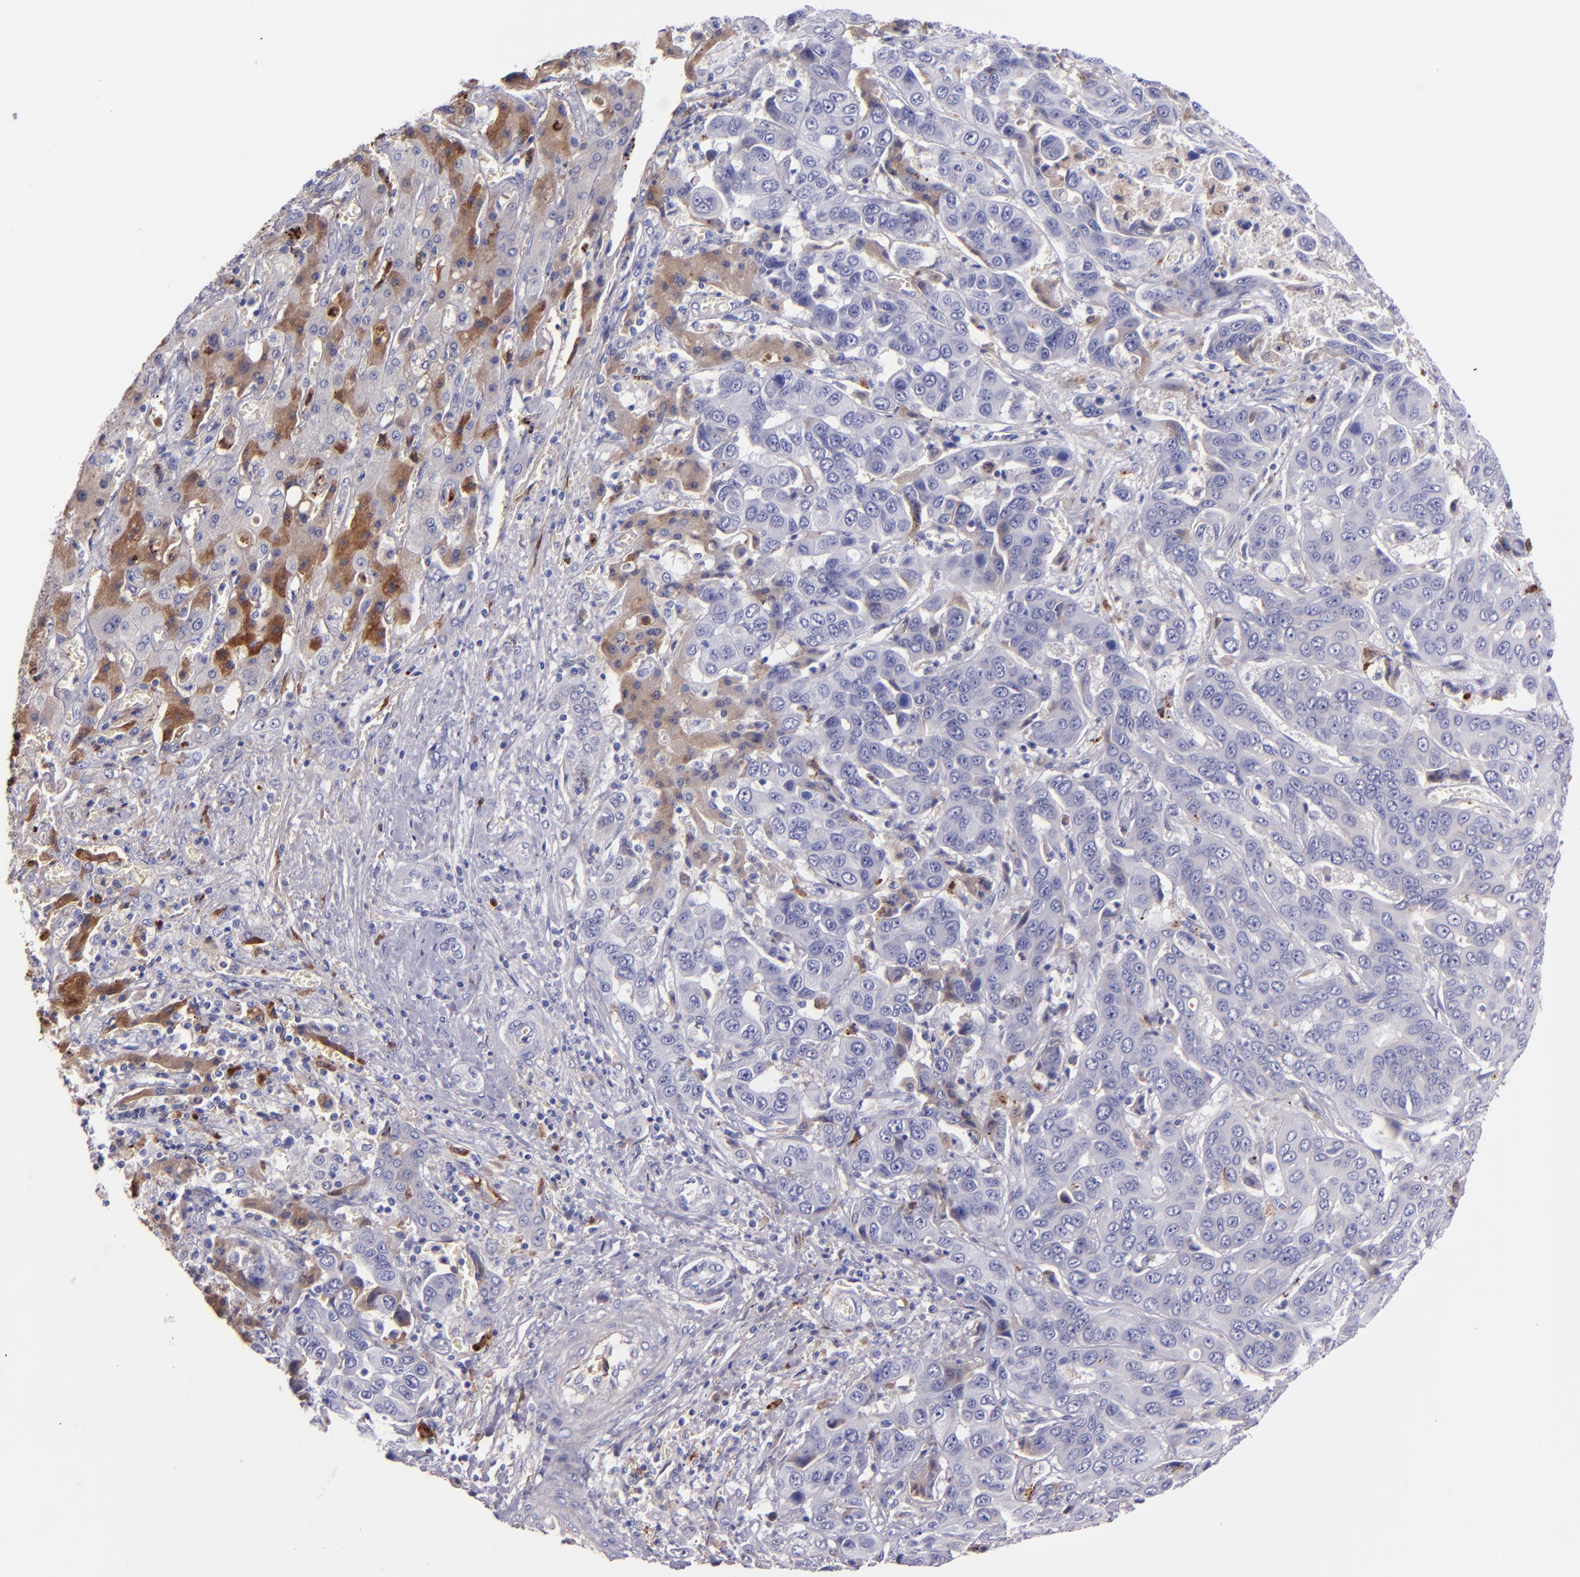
{"staining": {"intensity": "moderate", "quantity": "<25%", "location": "cytoplasmic/membranous"}, "tissue": "liver cancer", "cell_type": "Tumor cells", "image_type": "cancer", "snomed": [{"axis": "morphology", "description": "Cholangiocarcinoma"}, {"axis": "topography", "description": "Liver"}], "caption": "The histopathology image demonstrates a brown stain indicating the presence of a protein in the cytoplasmic/membranous of tumor cells in cholangiocarcinoma (liver).", "gene": "KNG1", "patient": {"sex": "female", "age": 52}}